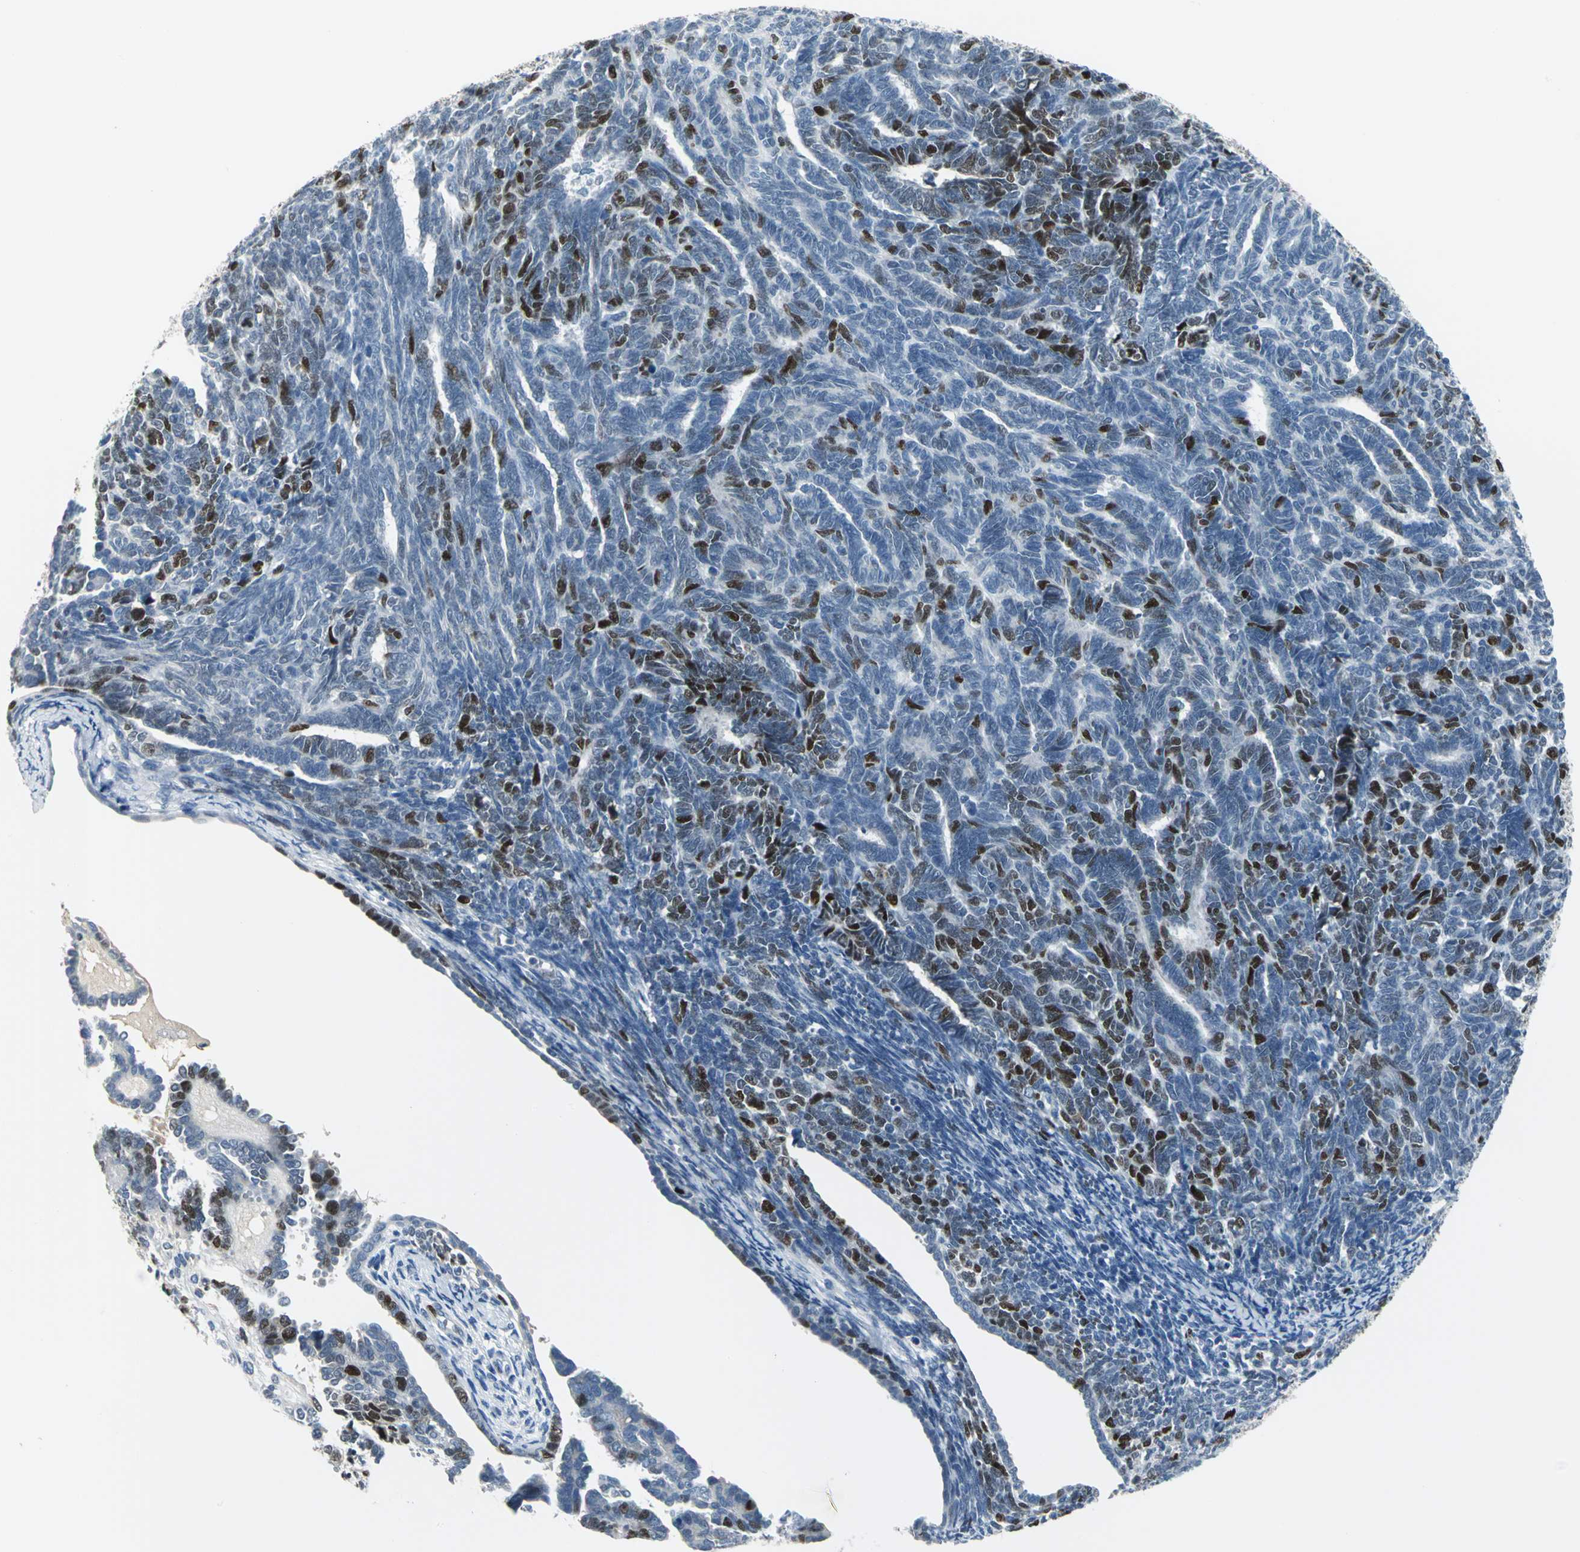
{"staining": {"intensity": "strong", "quantity": "<25%", "location": "nuclear"}, "tissue": "endometrial cancer", "cell_type": "Tumor cells", "image_type": "cancer", "snomed": [{"axis": "morphology", "description": "Neoplasm, malignant, NOS"}, {"axis": "topography", "description": "Endometrium"}], "caption": "A micrograph of human malignant neoplasm (endometrial) stained for a protein reveals strong nuclear brown staining in tumor cells.", "gene": "MCM4", "patient": {"sex": "female", "age": 74}}